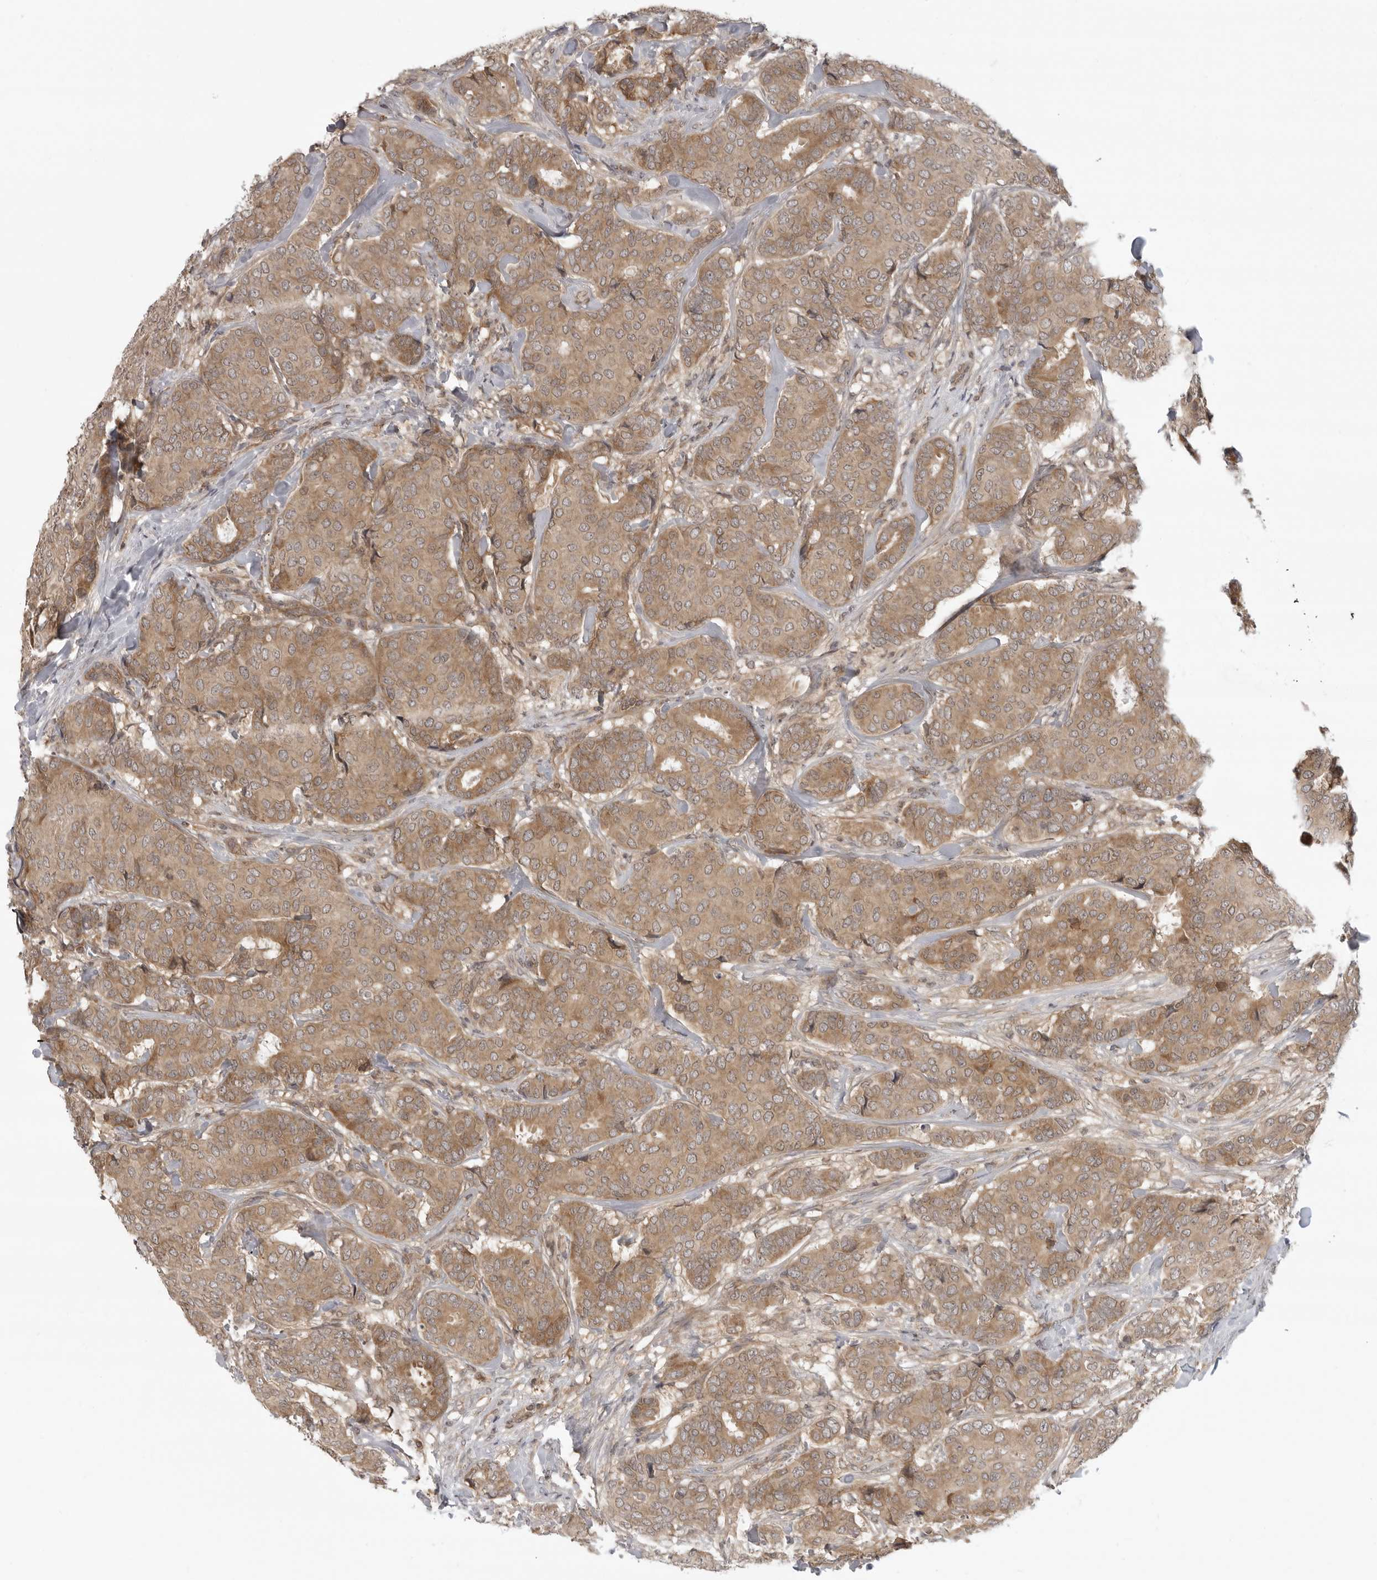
{"staining": {"intensity": "moderate", "quantity": ">75%", "location": "cytoplasmic/membranous"}, "tissue": "breast cancer", "cell_type": "Tumor cells", "image_type": "cancer", "snomed": [{"axis": "morphology", "description": "Duct carcinoma"}, {"axis": "topography", "description": "Breast"}], "caption": "An image of intraductal carcinoma (breast) stained for a protein demonstrates moderate cytoplasmic/membranous brown staining in tumor cells. (DAB = brown stain, brightfield microscopy at high magnification).", "gene": "PRRC2A", "patient": {"sex": "female", "age": 75}}